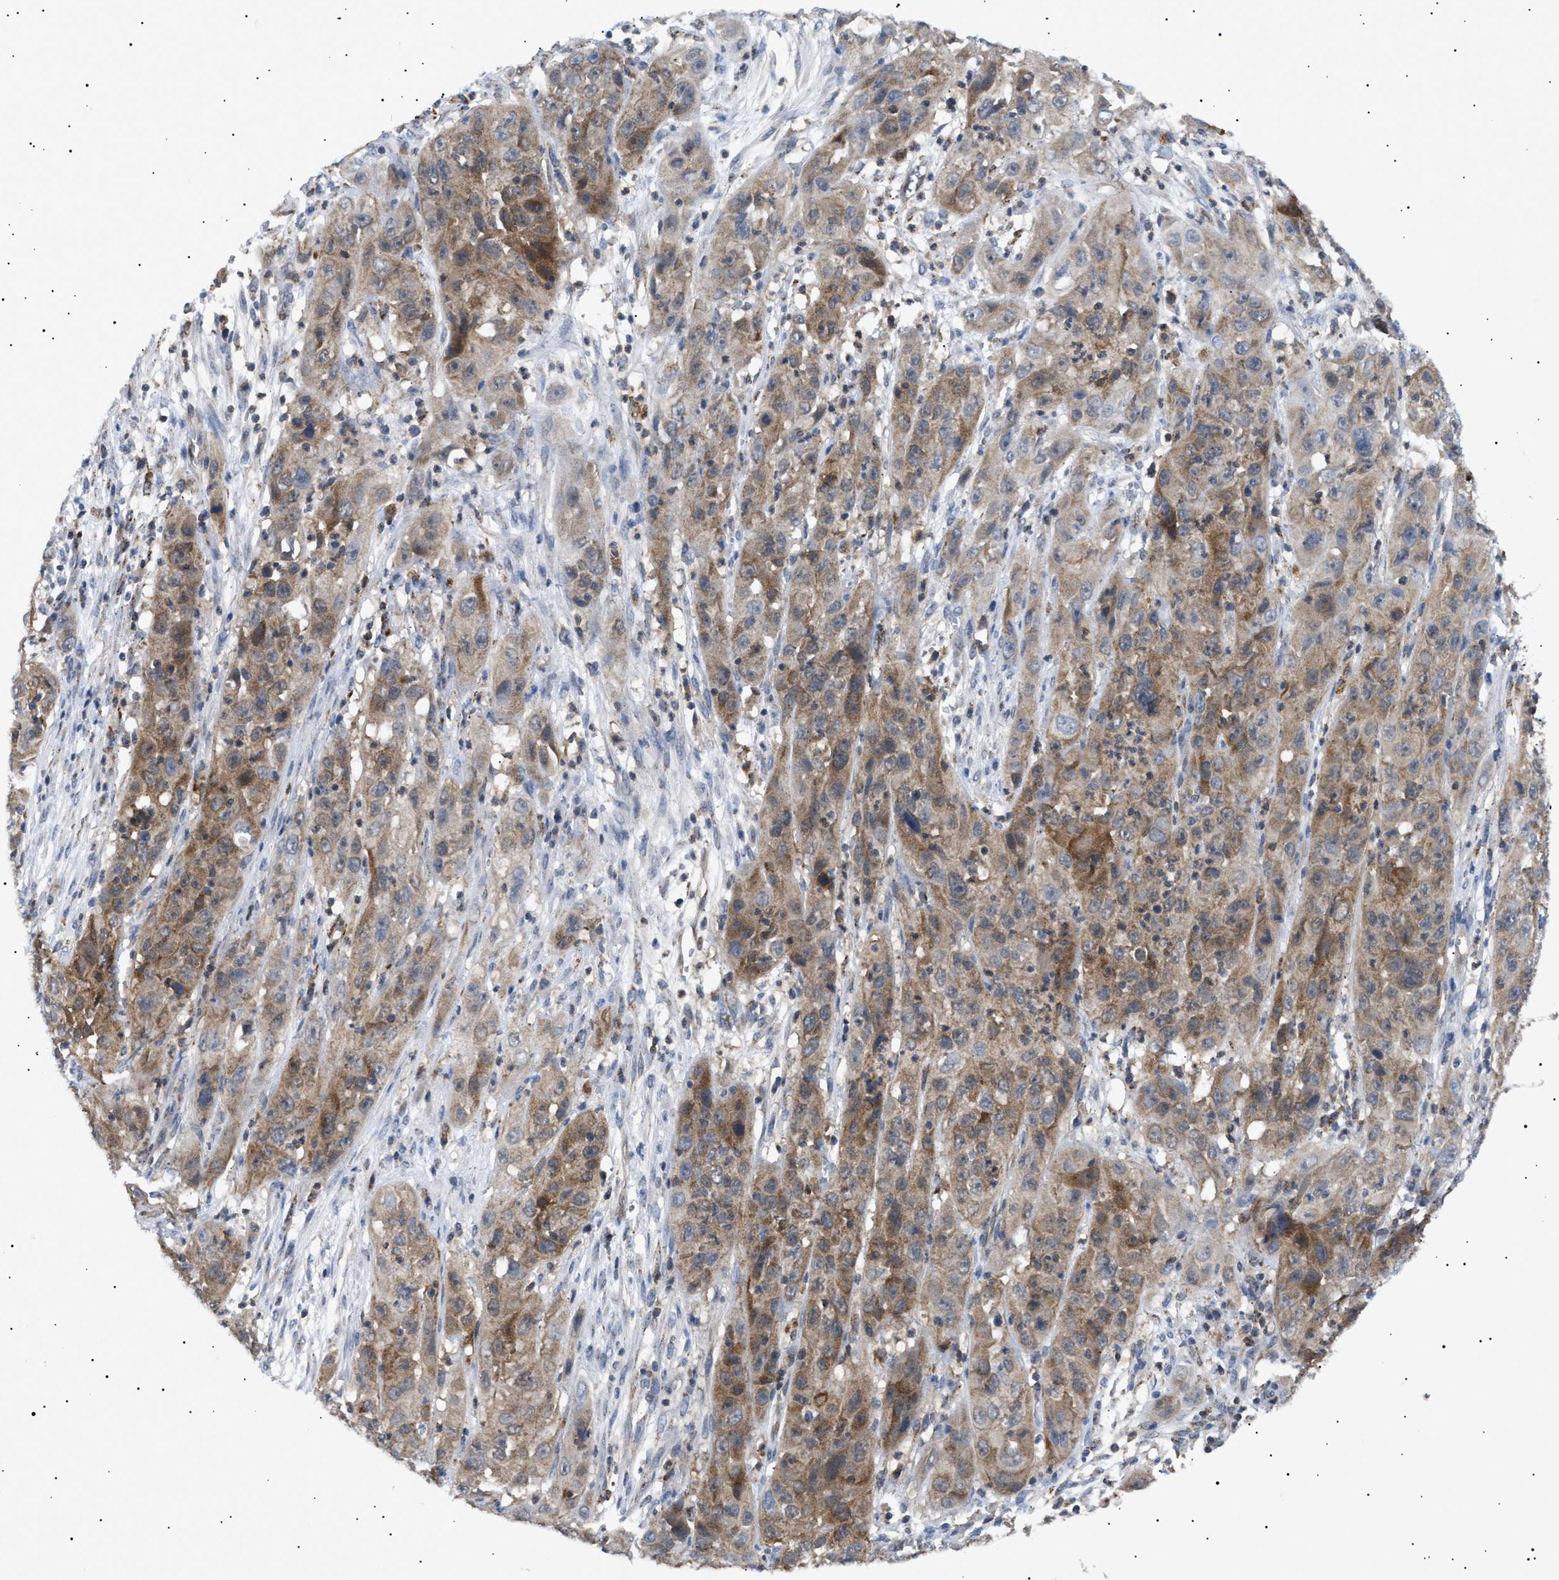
{"staining": {"intensity": "moderate", "quantity": ">75%", "location": "cytoplasmic/membranous"}, "tissue": "cervical cancer", "cell_type": "Tumor cells", "image_type": "cancer", "snomed": [{"axis": "morphology", "description": "Squamous cell carcinoma, NOS"}, {"axis": "topography", "description": "Cervix"}], "caption": "Protein staining by immunohistochemistry (IHC) shows moderate cytoplasmic/membranous staining in about >75% of tumor cells in cervical cancer.", "gene": "SIRT5", "patient": {"sex": "female", "age": 32}}